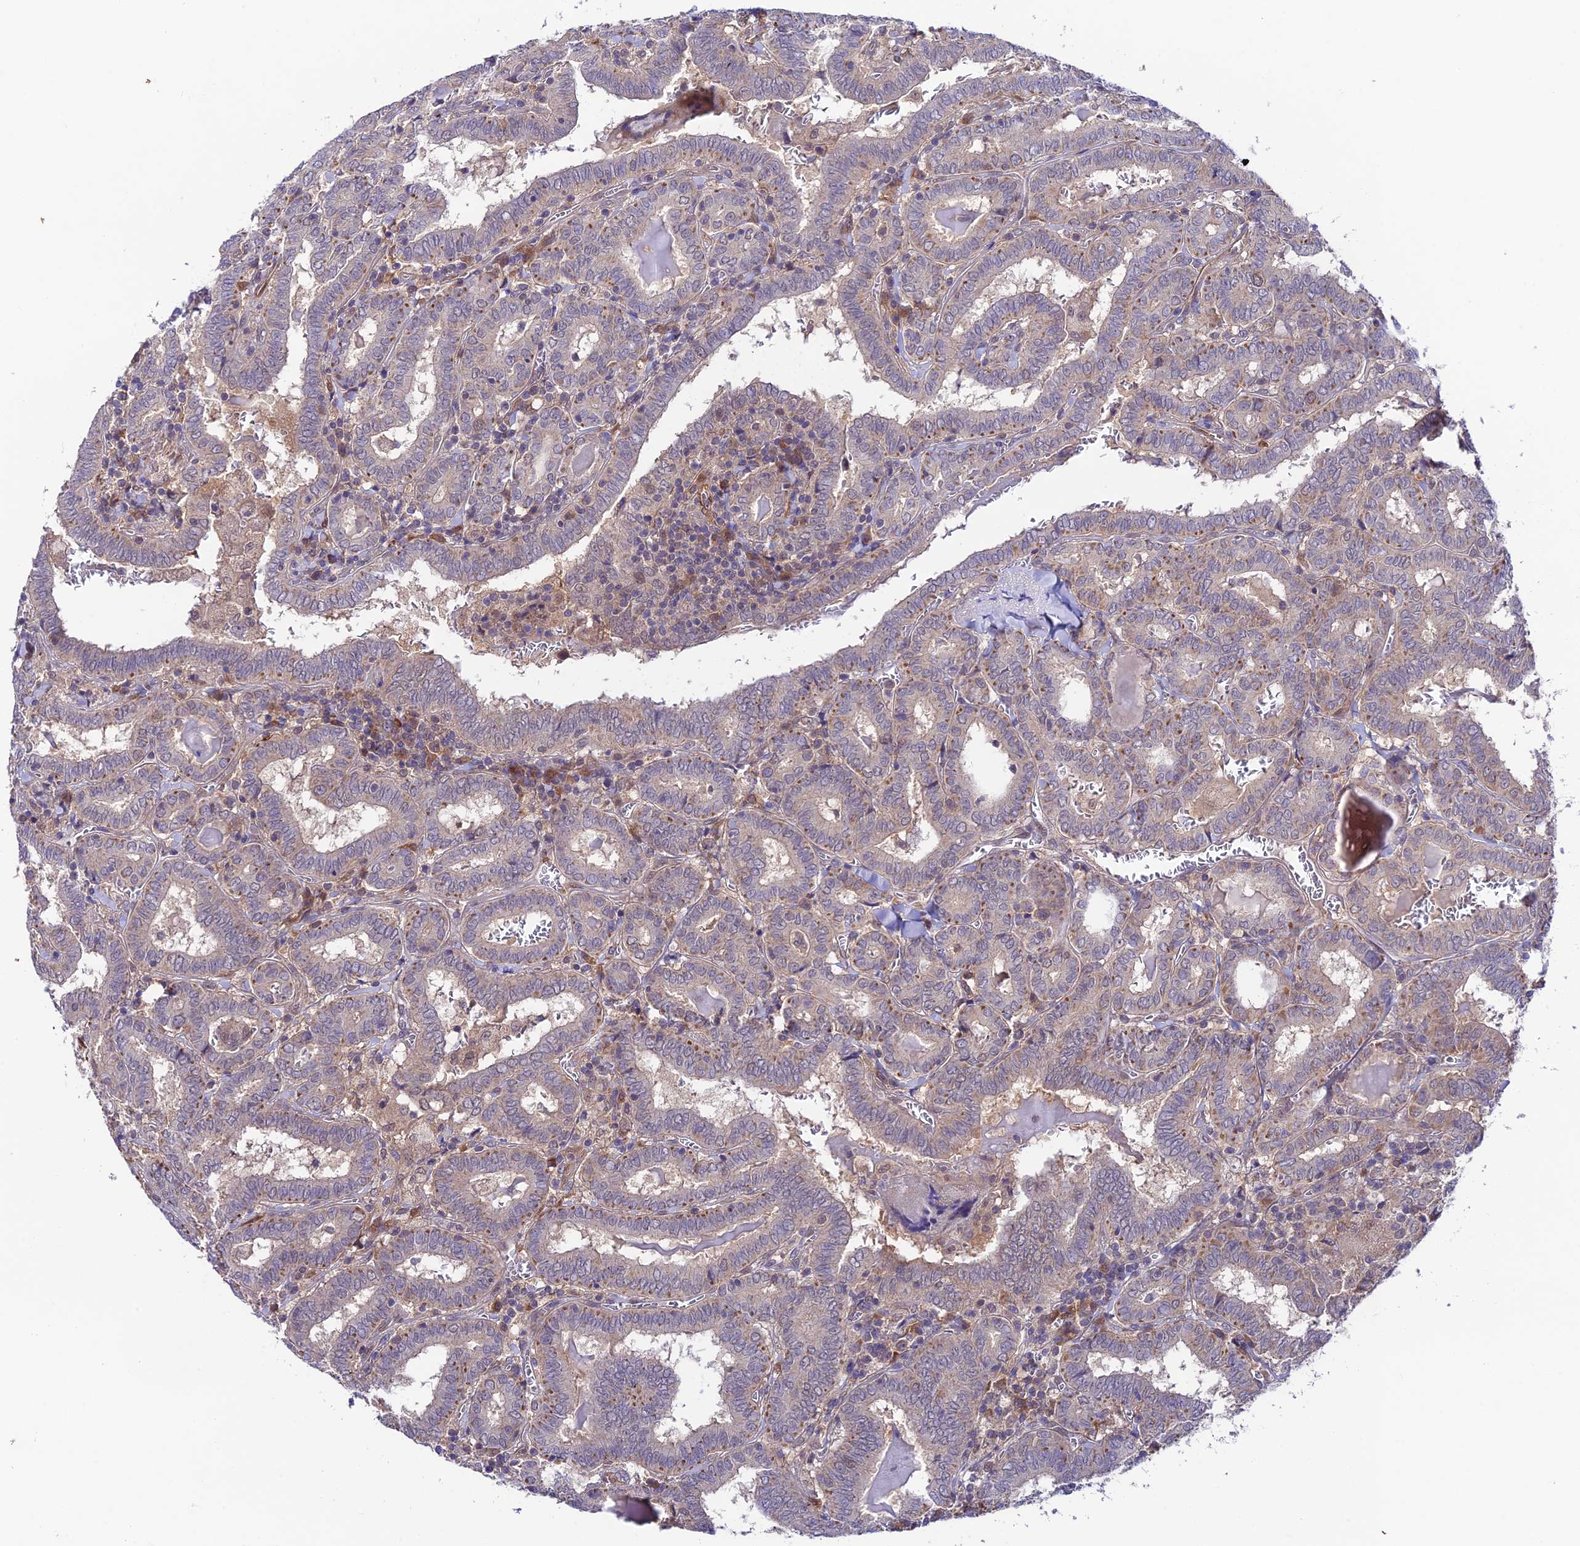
{"staining": {"intensity": "weak", "quantity": "<25%", "location": "cytoplasmic/membranous"}, "tissue": "thyroid cancer", "cell_type": "Tumor cells", "image_type": "cancer", "snomed": [{"axis": "morphology", "description": "Papillary adenocarcinoma, NOS"}, {"axis": "topography", "description": "Thyroid gland"}], "caption": "An immunohistochemistry (IHC) photomicrograph of thyroid cancer is shown. There is no staining in tumor cells of thyroid cancer.", "gene": "TRIM40", "patient": {"sex": "female", "age": 72}}